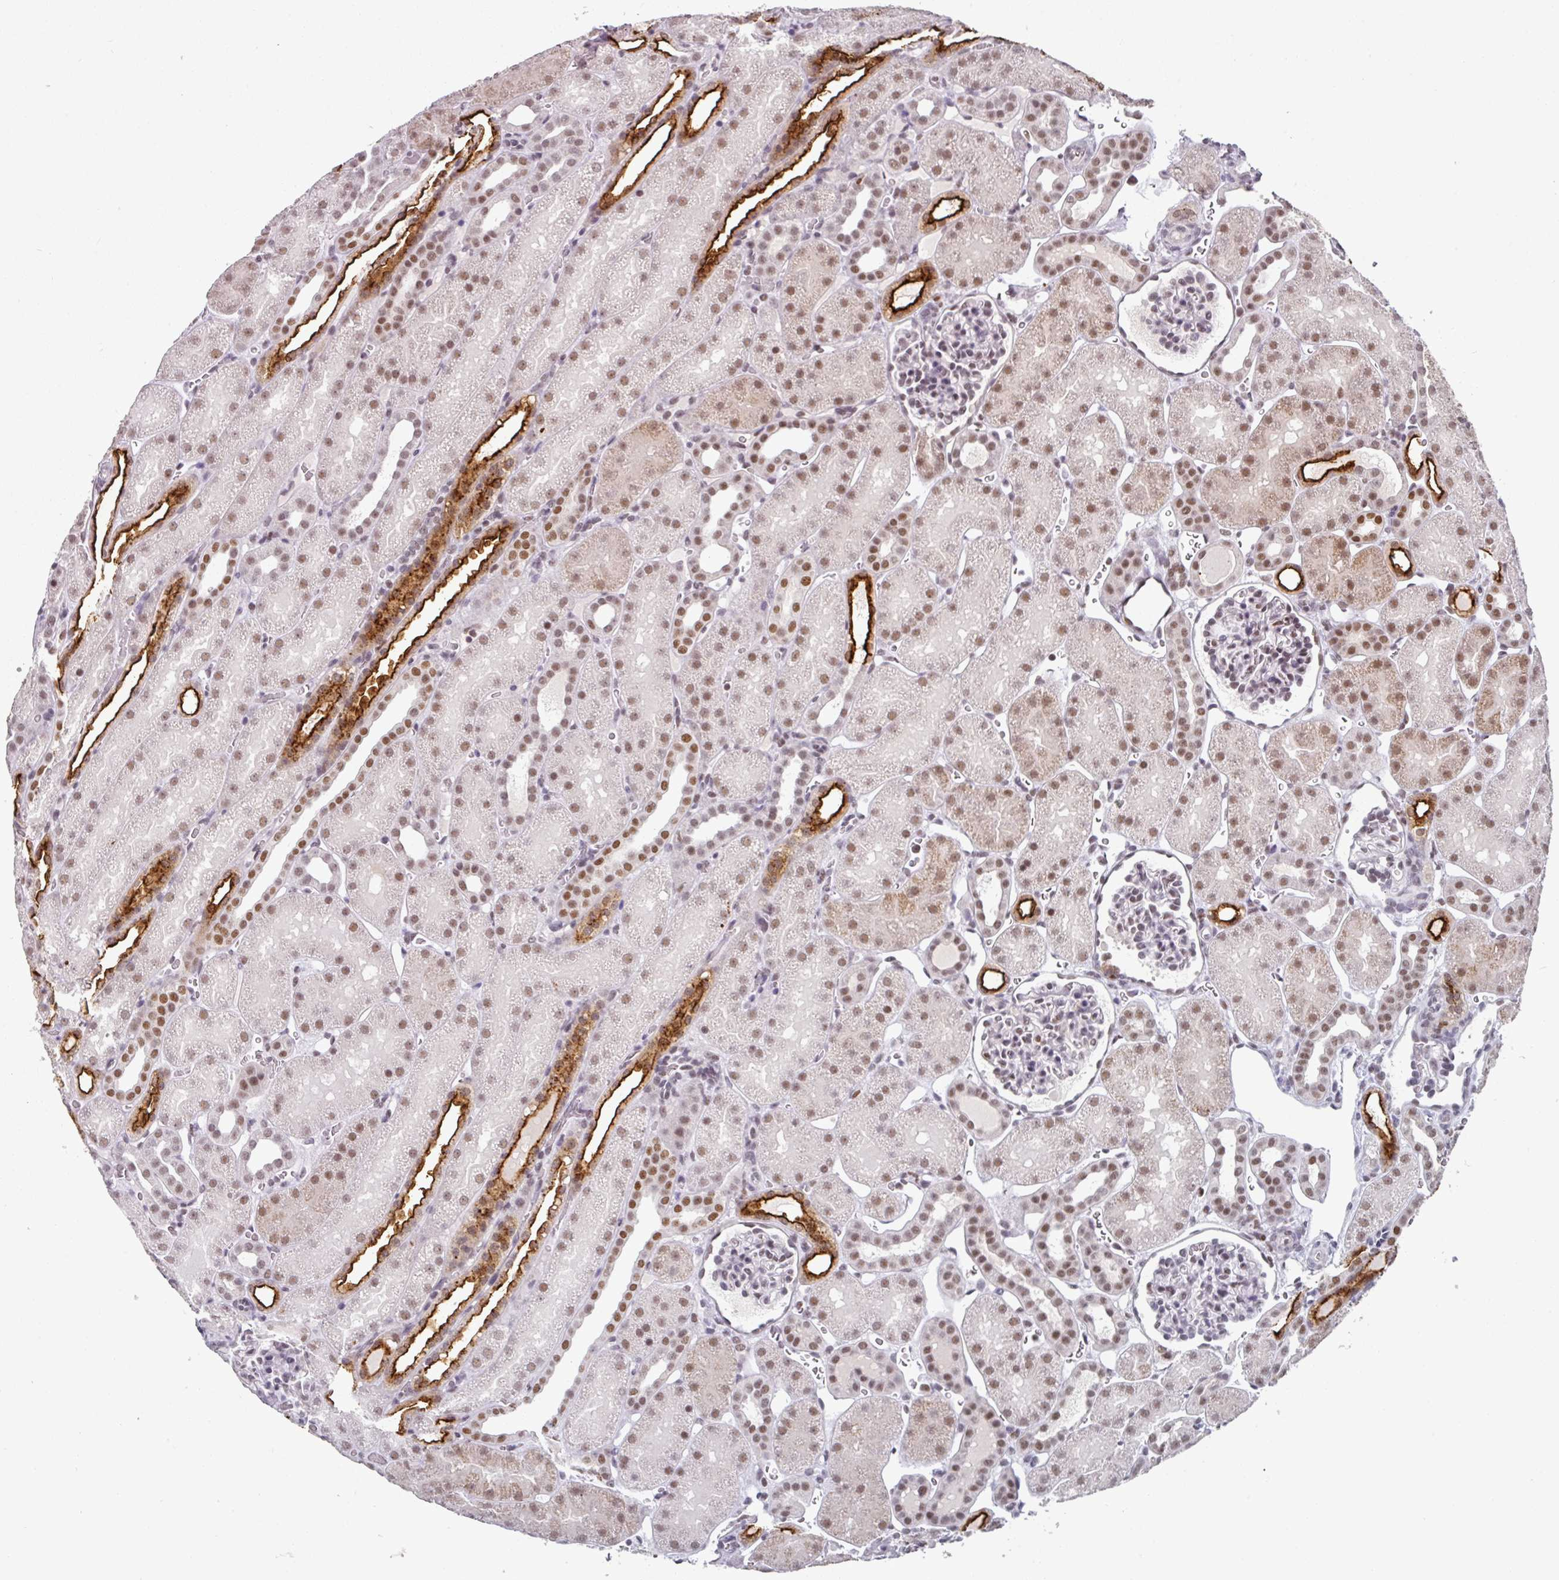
{"staining": {"intensity": "moderate", "quantity": "25%-75%", "location": "nuclear"}, "tissue": "kidney", "cell_type": "Cells in glomeruli", "image_type": "normal", "snomed": [{"axis": "morphology", "description": "Normal tissue, NOS"}, {"axis": "topography", "description": "Kidney"}], "caption": "A brown stain highlights moderate nuclear positivity of a protein in cells in glomeruli of unremarkable human kidney. (brown staining indicates protein expression, while blue staining denotes nuclei).", "gene": "ENSG00000283782", "patient": {"sex": "male", "age": 2}}